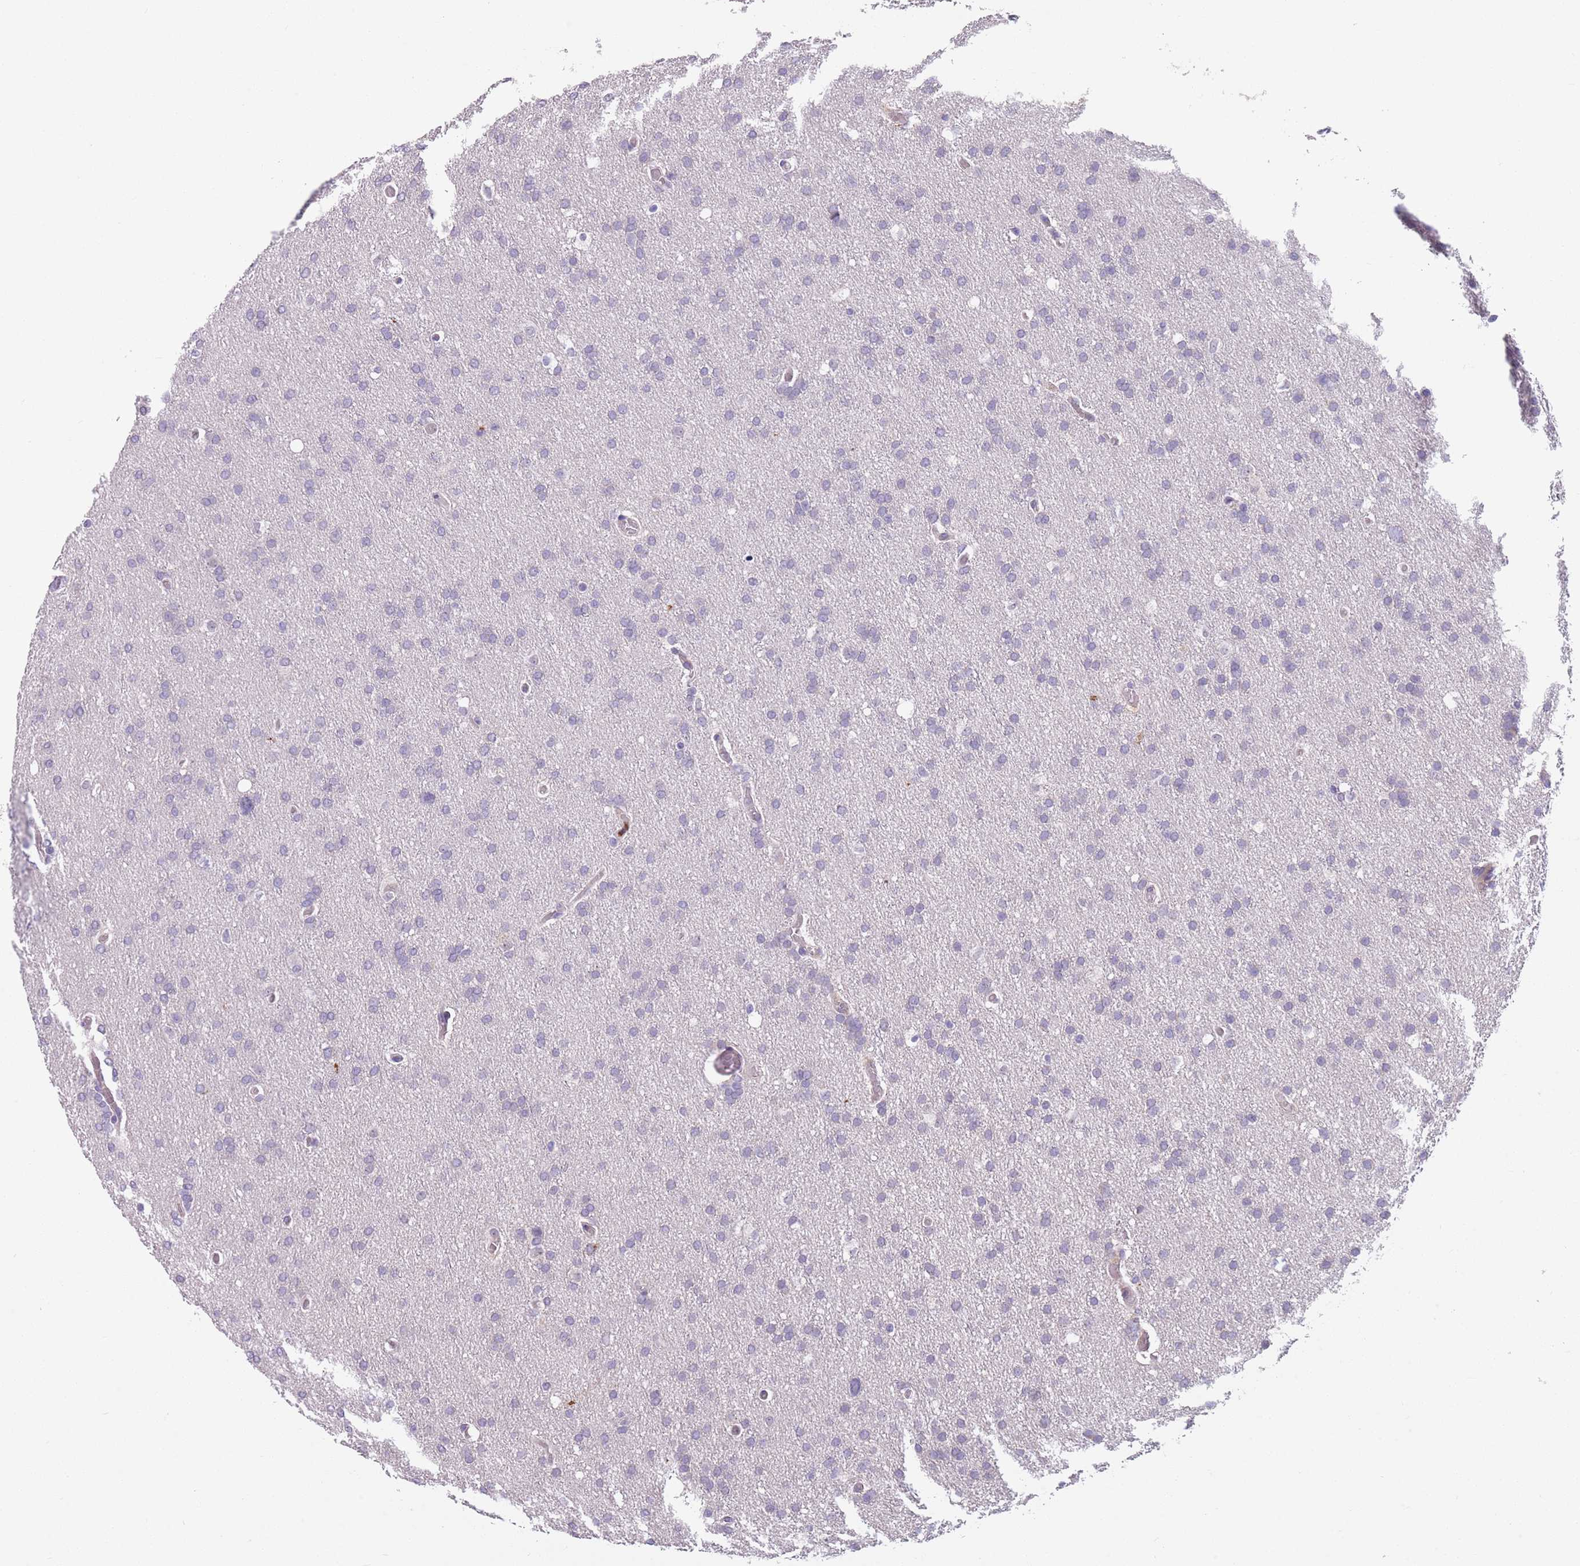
{"staining": {"intensity": "negative", "quantity": "none", "location": "none"}, "tissue": "glioma", "cell_type": "Tumor cells", "image_type": "cancer", "snomed": [{"axis": "morphology", "description": "Glioma, malignant, High grade"}, {"axis": "topography", "description": "Cerebral cortex"}], "caption": "IHC of human glioma demonstrates no expression in tumor cells. (DAB immunohistochemistry, high magnification).", "gene": "JAML", "patient": {"sex": "female", "age": 36}}